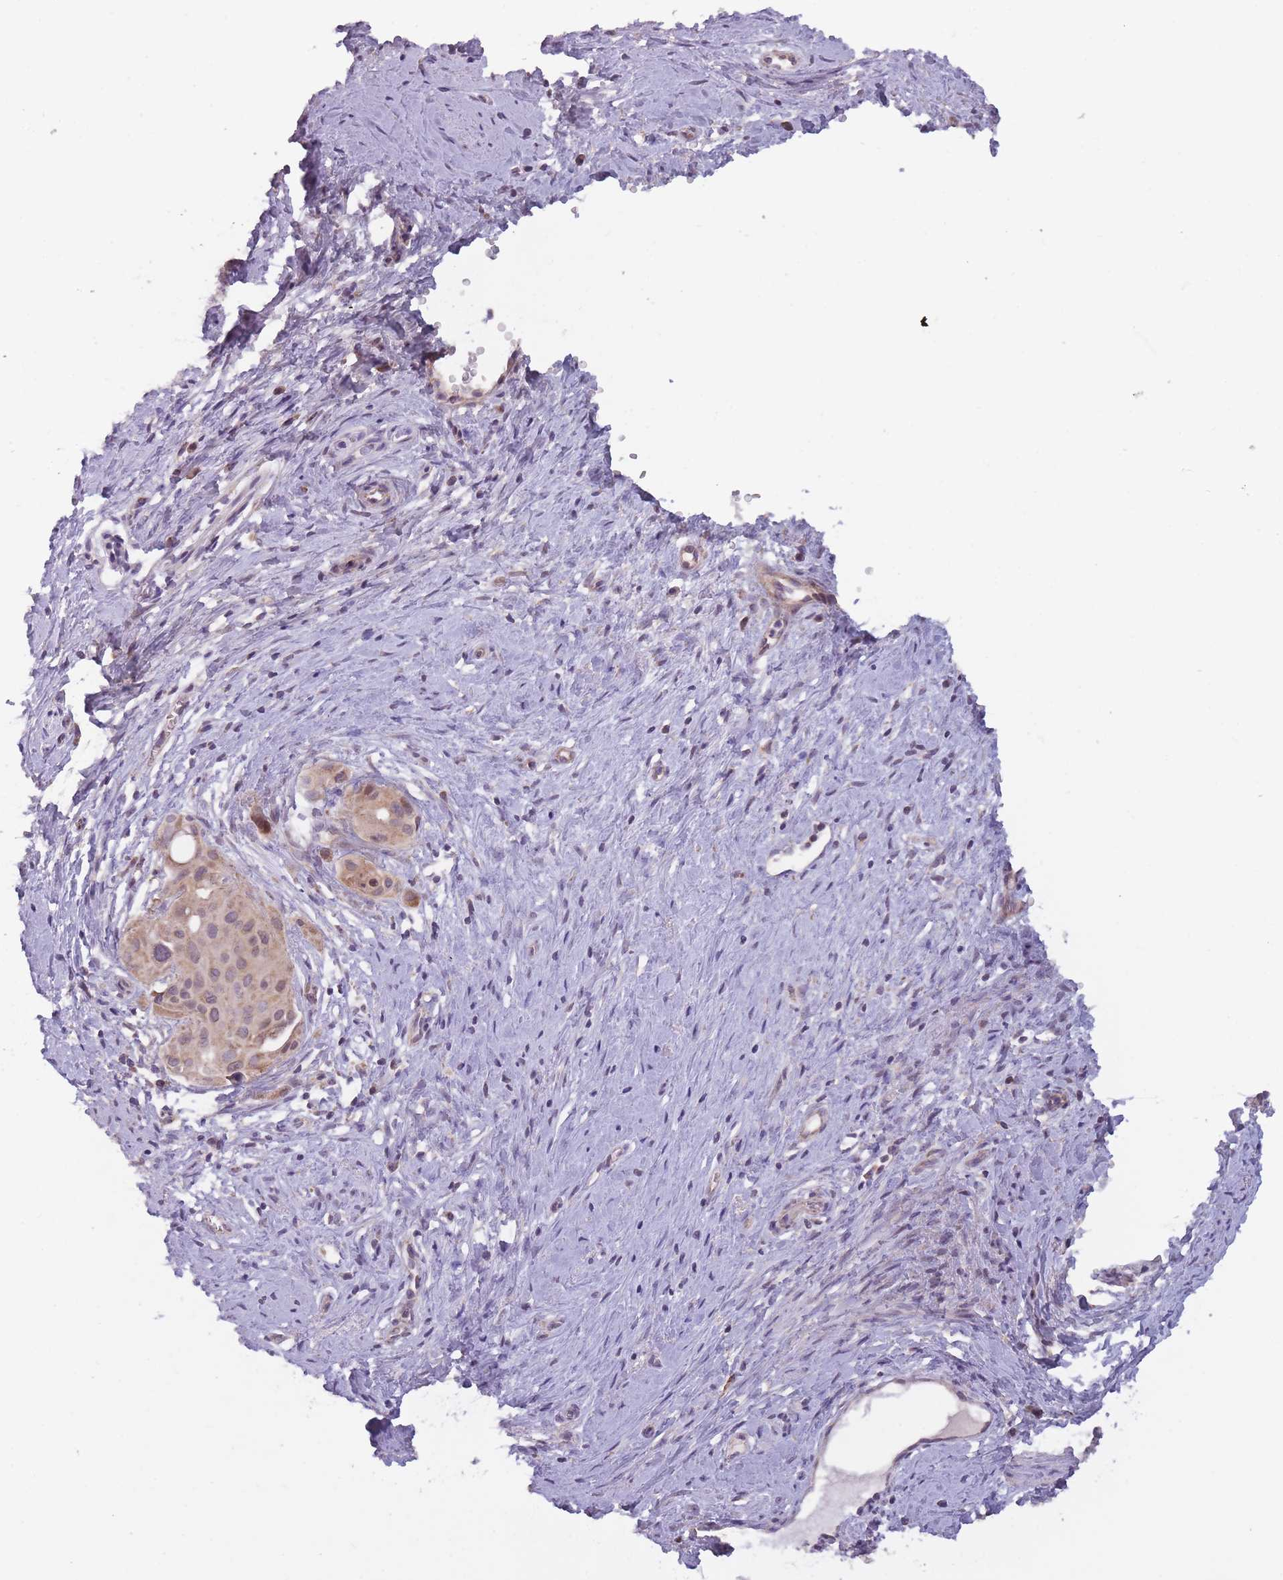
{"staining": {"intensity": "weak", "quantity": ">75%", "location": "cytoplasmic/membranous"}, "tissue": "cervical cancer", "cell_type": "Tumor cells", "image_type": "cancer", "snomed": [{"axis": "morphology", "description": "Squamous cell carcinoma, NOS"}, {"axis": "topography", "description": "Cervix"}], "caption": "Brown immunohistochemical staining in human cervical squamous cell carcinoma exhibits weak cytoplasmic/membranous positivity in approximately >75% of tumor cells. Immunohistochemistry (ihc) stains the protein of interest in brown and the nuclei are stained blue.", "gene": "MRPS18C", "patient": {"sex": "female", "age": 44}}